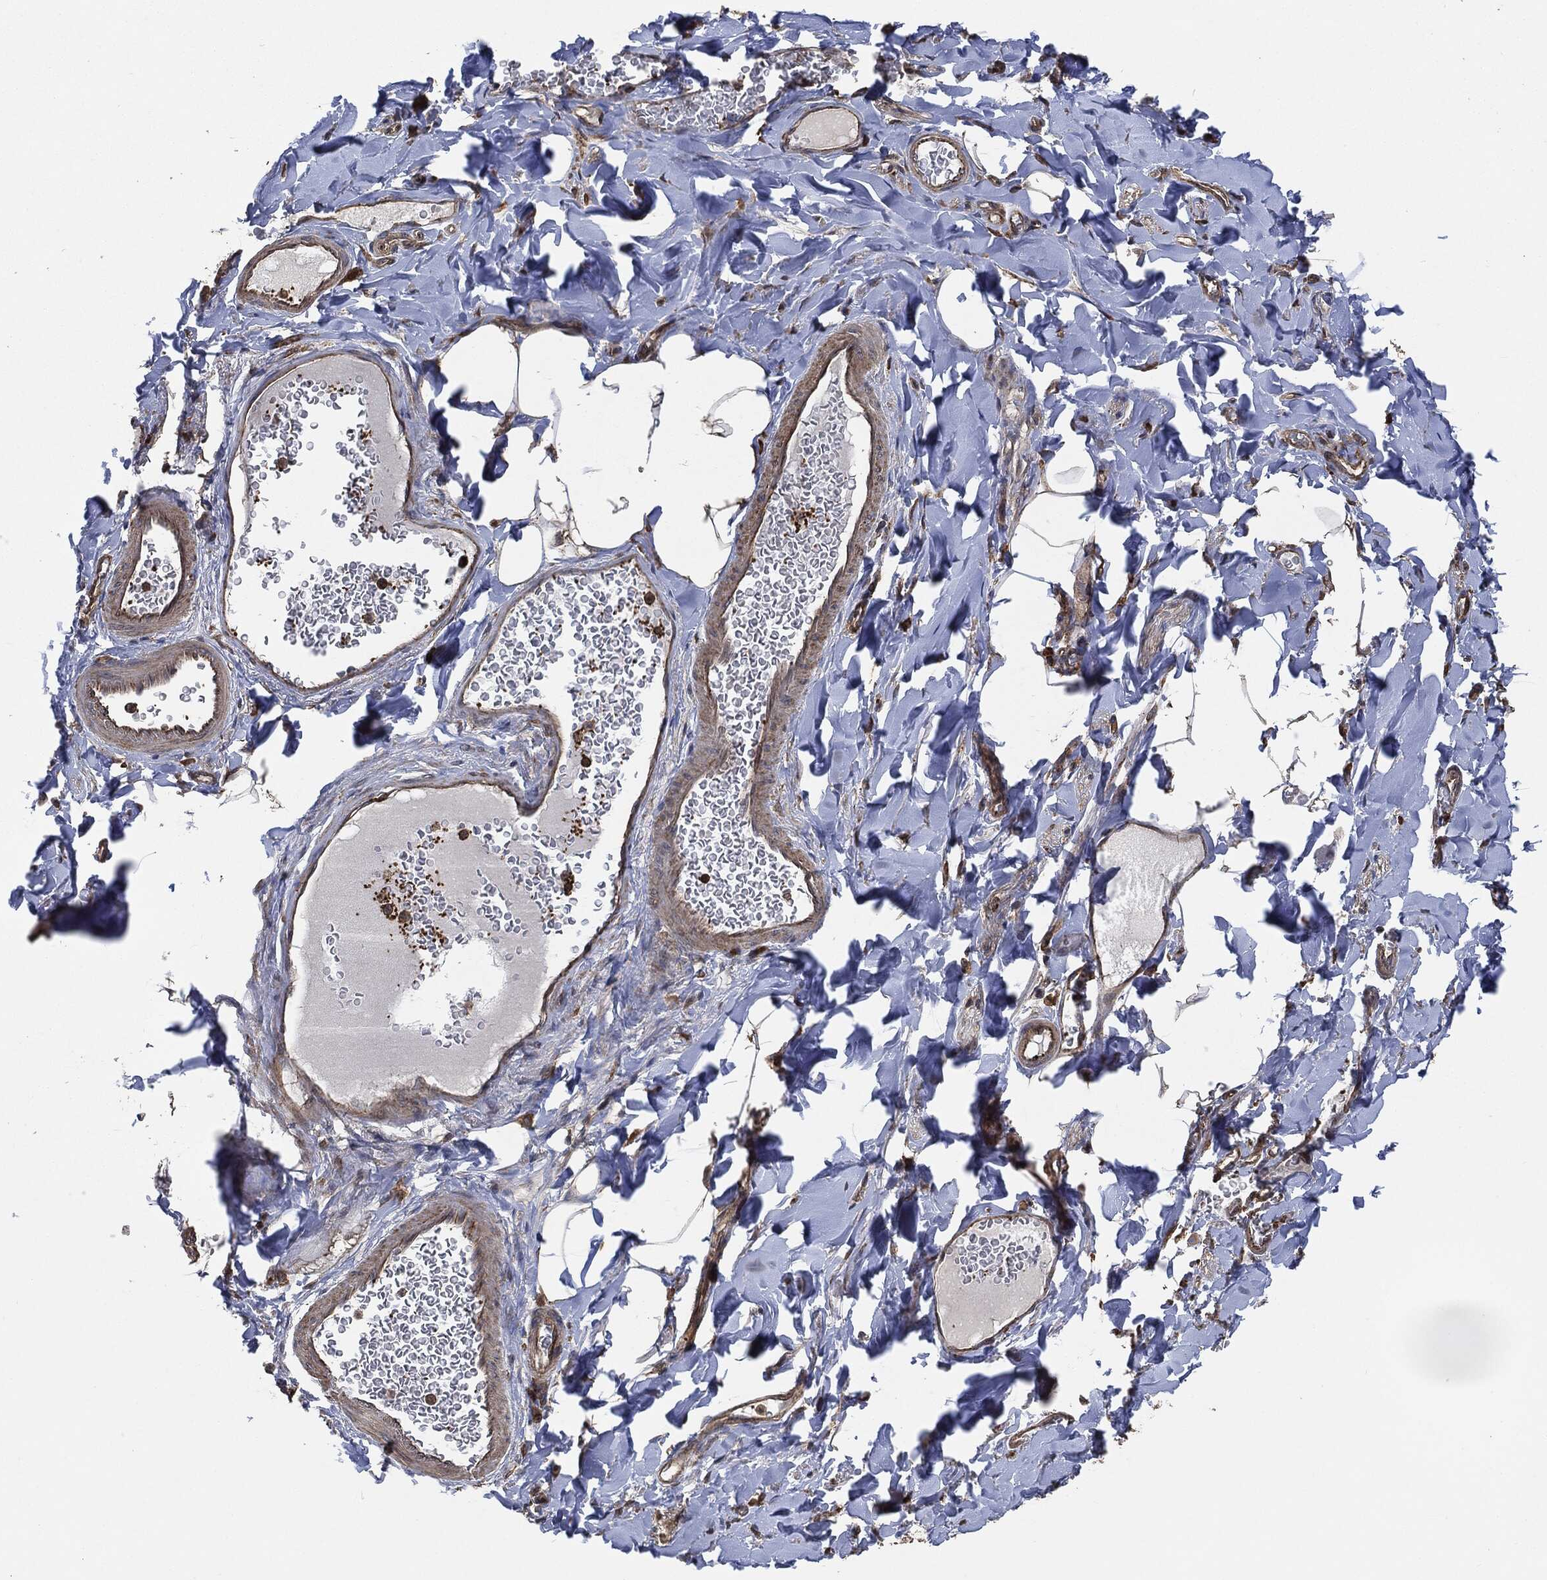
{"staining": {"intensity": "negative", "quantity": "none", "location": "none"}, "tissue": "adipose tissue", "cell_type": "Adipocytes", "image_type": "normal", "snomed": [{"axis": "morphology", "description": "Normal tissue, NOS"}, {"axis": "topography", "description": "Smooth muscle"}, {"axis": "topography", "description": "Duodenum"}, {"axis": "topography", "description": "Peripheral nerve tissue"}], "caption": "Immunohistochemistry histopathology image of normal adipose tissue: human adipose tissue stained with DAB displays no significant protein staining in adipocytes. (Stains: DAB immunohistochemistry with hematoxylin counter stain, Microscopy: brightfield microscopy at high magnification).", "gene": "TPT1", "patient": {"sex": "female", "age": 61}}